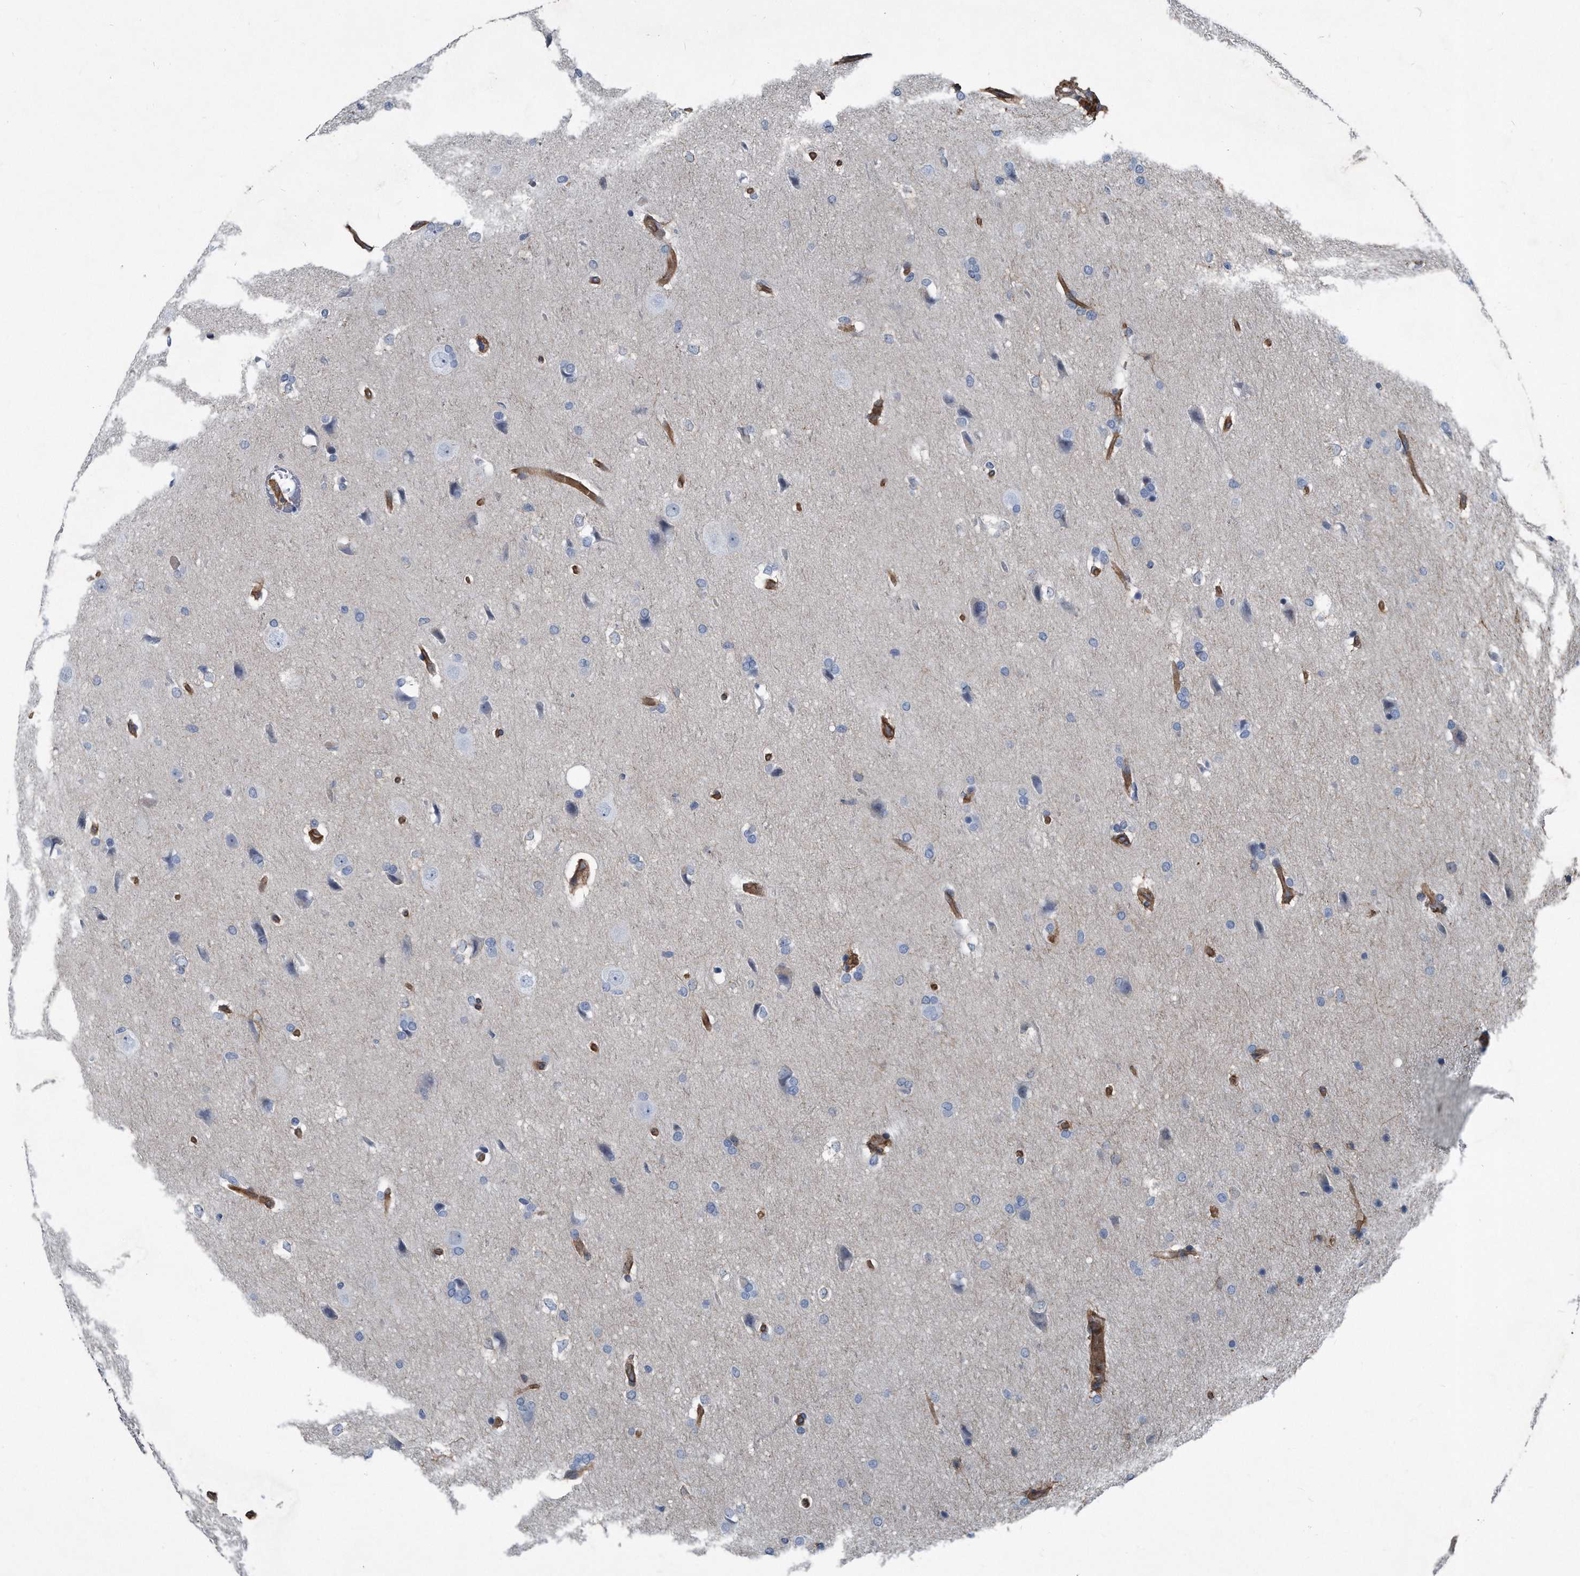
{"staining": {"intensity": "negative", "quantity": "none", "location": "none"}, "tissue": "glioma", "cell_type": "Tumor cells", "image_type": "cancer", "snomed": [{"axis": "morphology", "description": "Glioma, malignant, Low grade"}, {"axis": "topography", "description": "Brain"}], "caption": "DAB immunohistochemical staining of glioma exhibits no significant staining in tumor cells. (DAB IHC visualized using brightfield microscopy, high magnification).", "gene": "PLEC", "patient": {"sex": "female", "age": 37}}